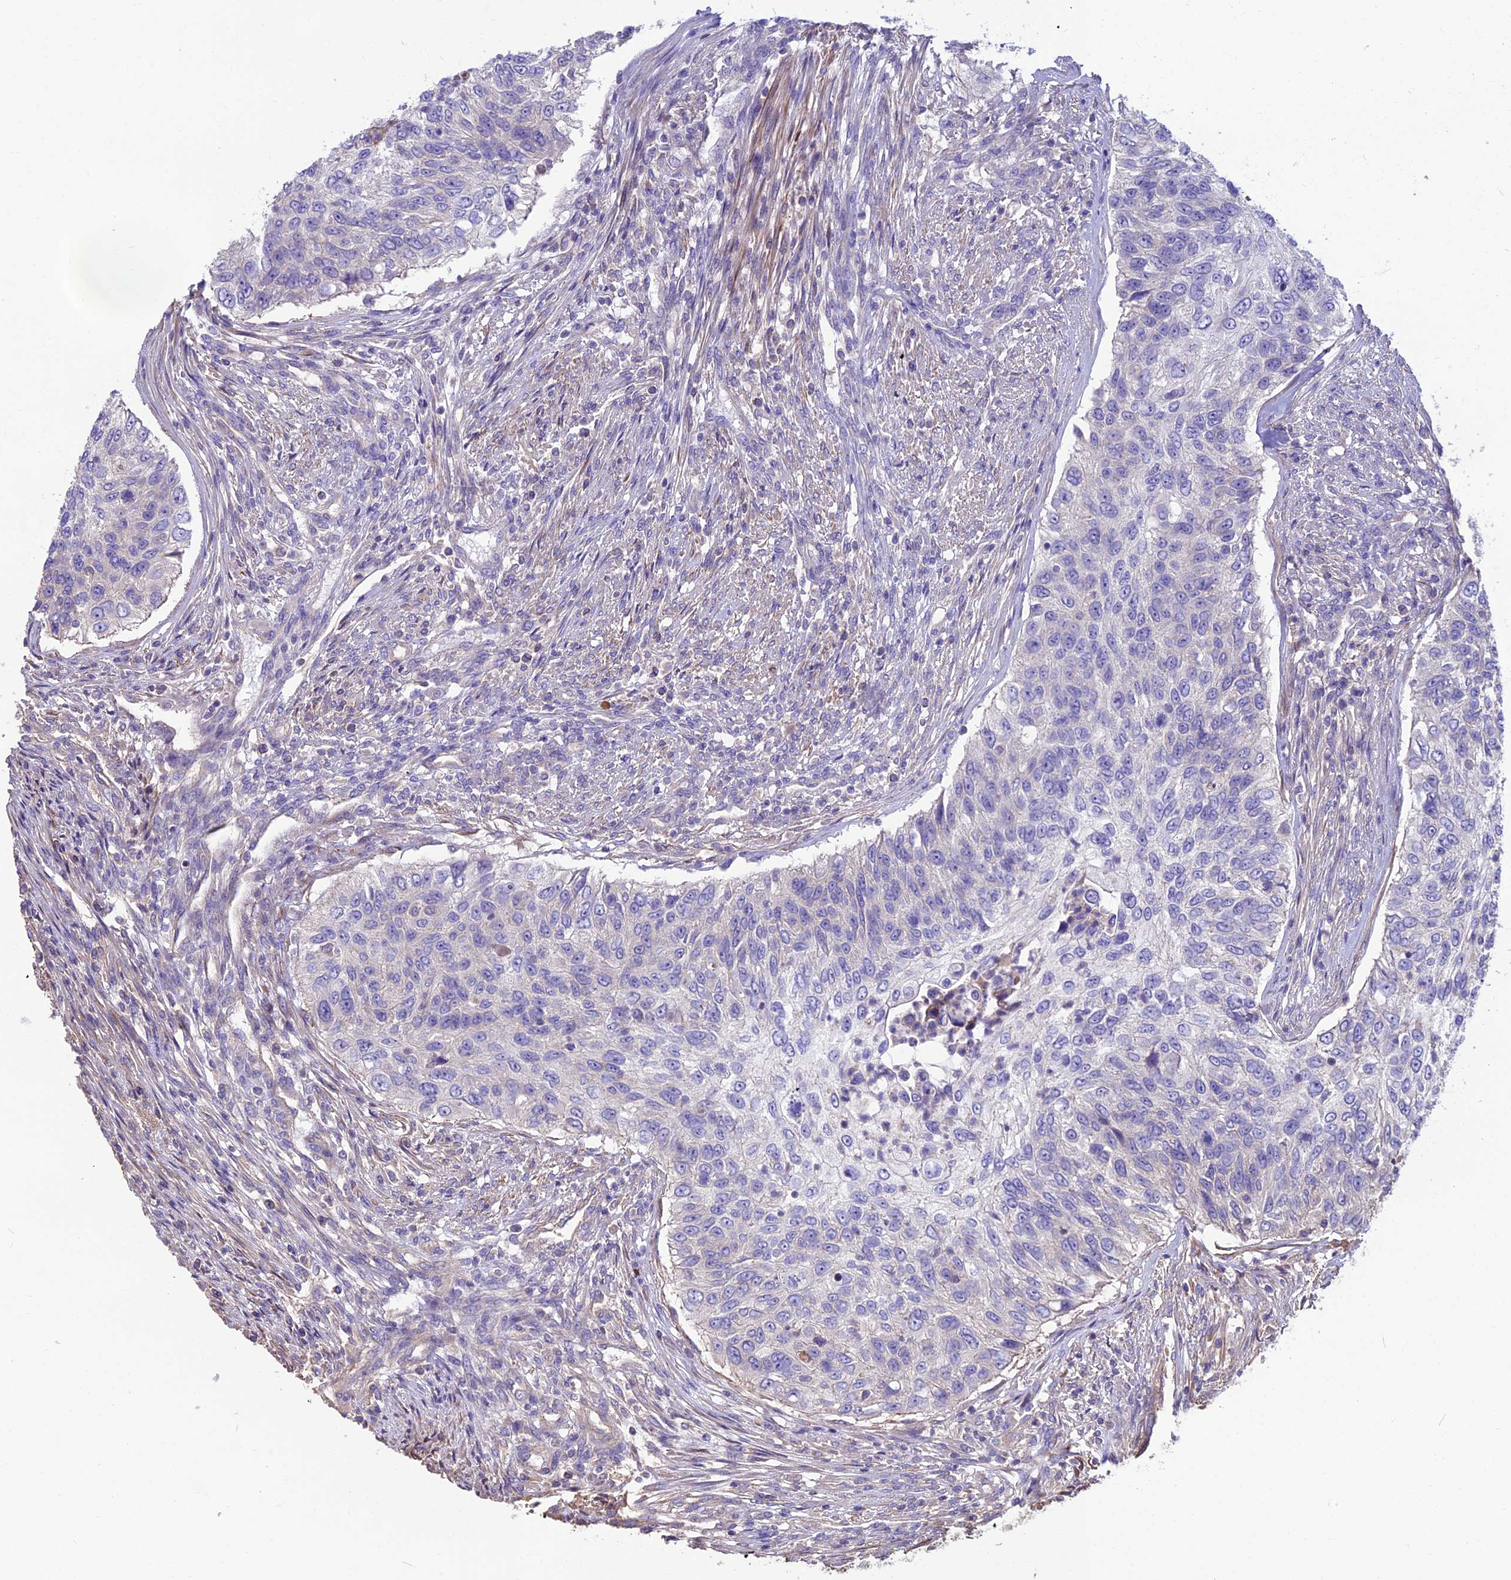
{"staining": {"intensity": "negative", "quantity": "none", "location": "none"}, "tissue": "urothelial cancer", "cell_type": "Tumor cells", "image_type": "cancer", "snomed": [{"axis": "morphology", "description": "Urothelial carcinoma, High grade"}, {"axis": "topography", "description": "Urinary bladder"}], "caption": "Immunohistochemistry (IHC) of high-grade urothelial carcinoma demonstrates no staining in tumor cells.", "gene": "ANO3", "patient": {"sex": "female", "age": 60}}